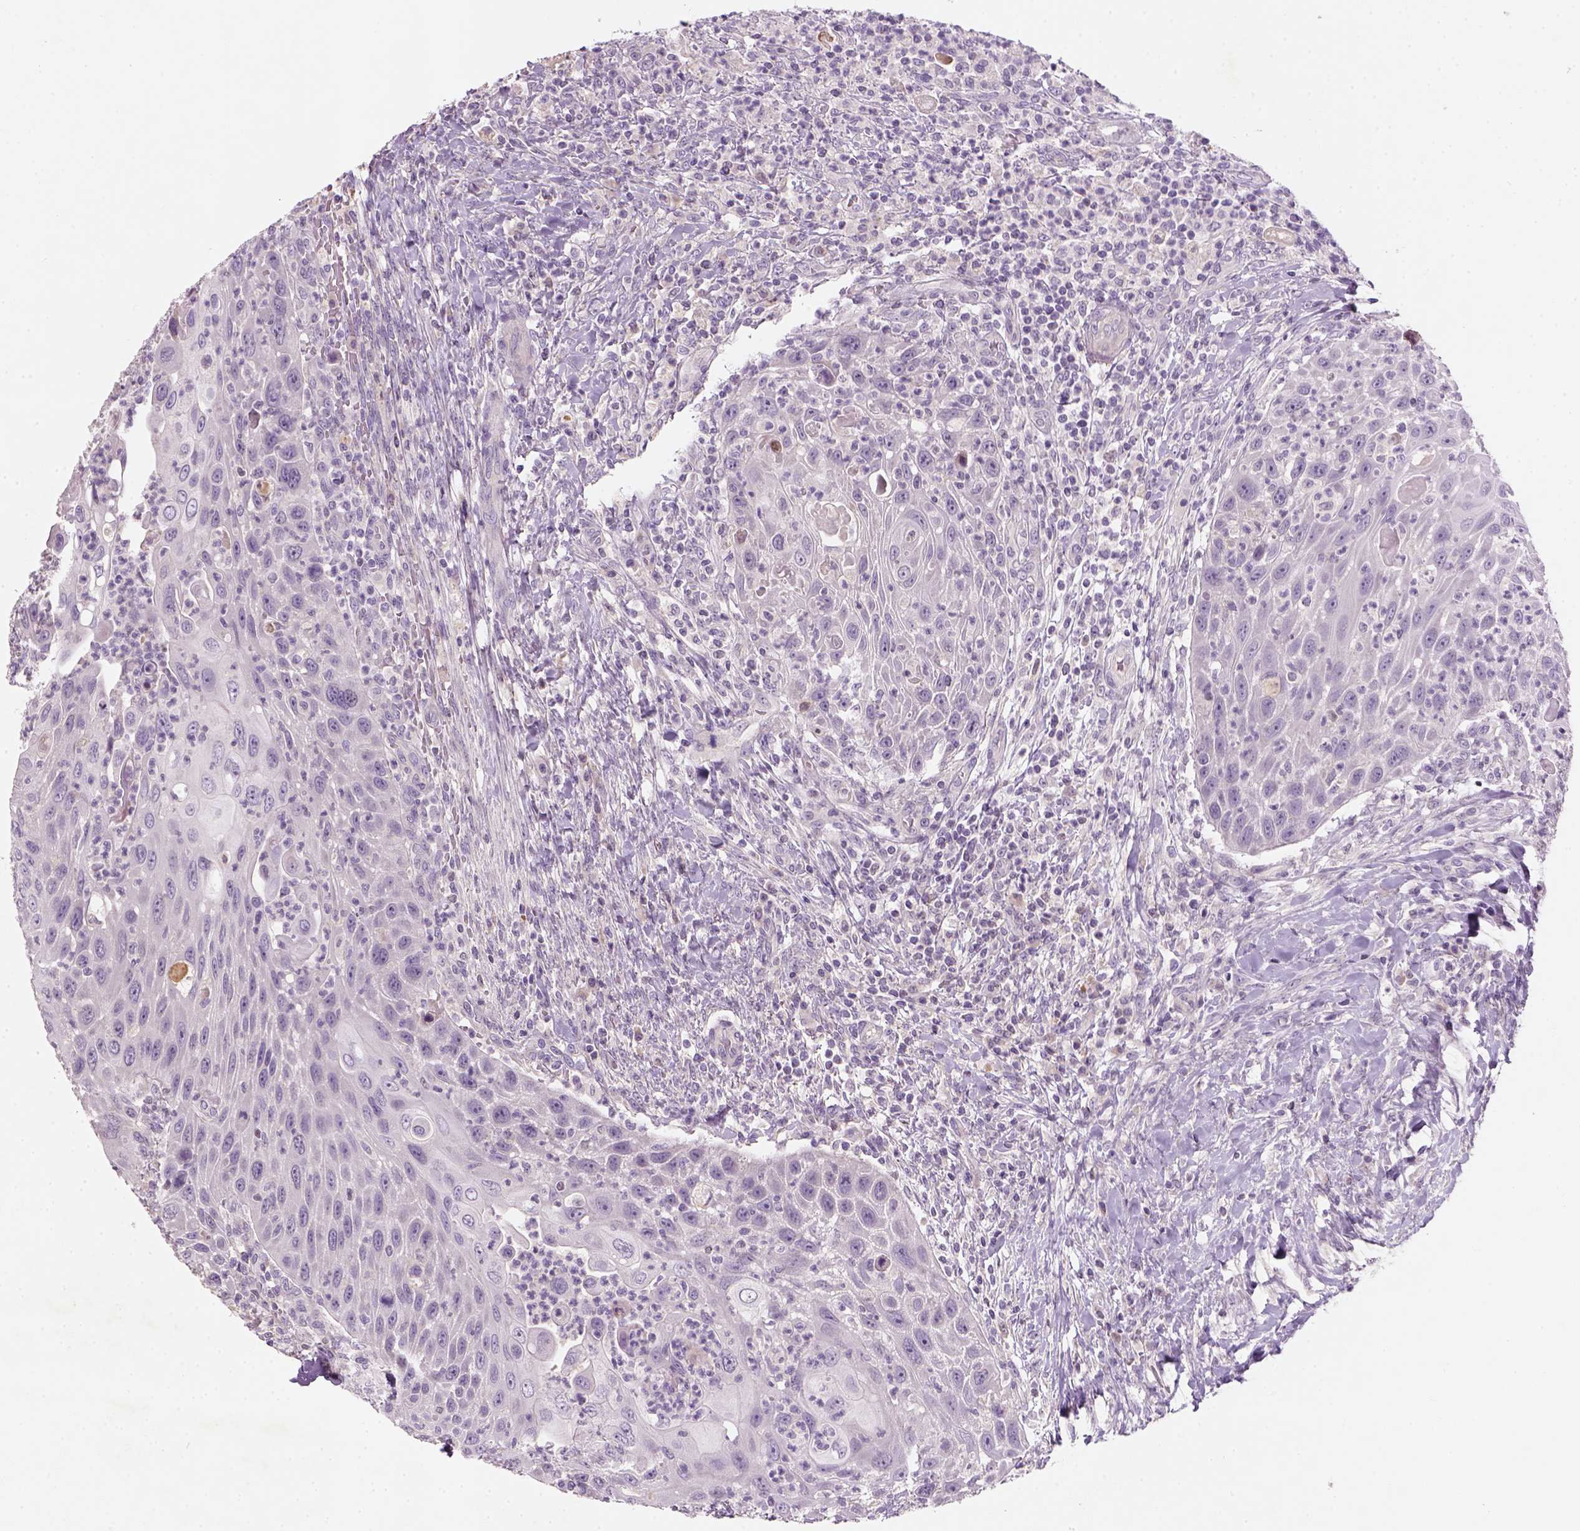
{"staining": {"intensity": "negative", "quantity": "none", "location": "none"}, "tissue": "head and neck cancer", "cell_type": "Tumor cells", "image_type": "cancer", "snomed": [{"axis": "morphology", "description": "Squamous cell carcinoma, NOS"}, {"axis": "topography", "description": "Head-Neck"}], "caption": "Histopathology image shows no significant protein expression in tumor cells of head and neck cancer.", "gene": "NUDT6", "patient": {"sex": "male", "age": 69}}